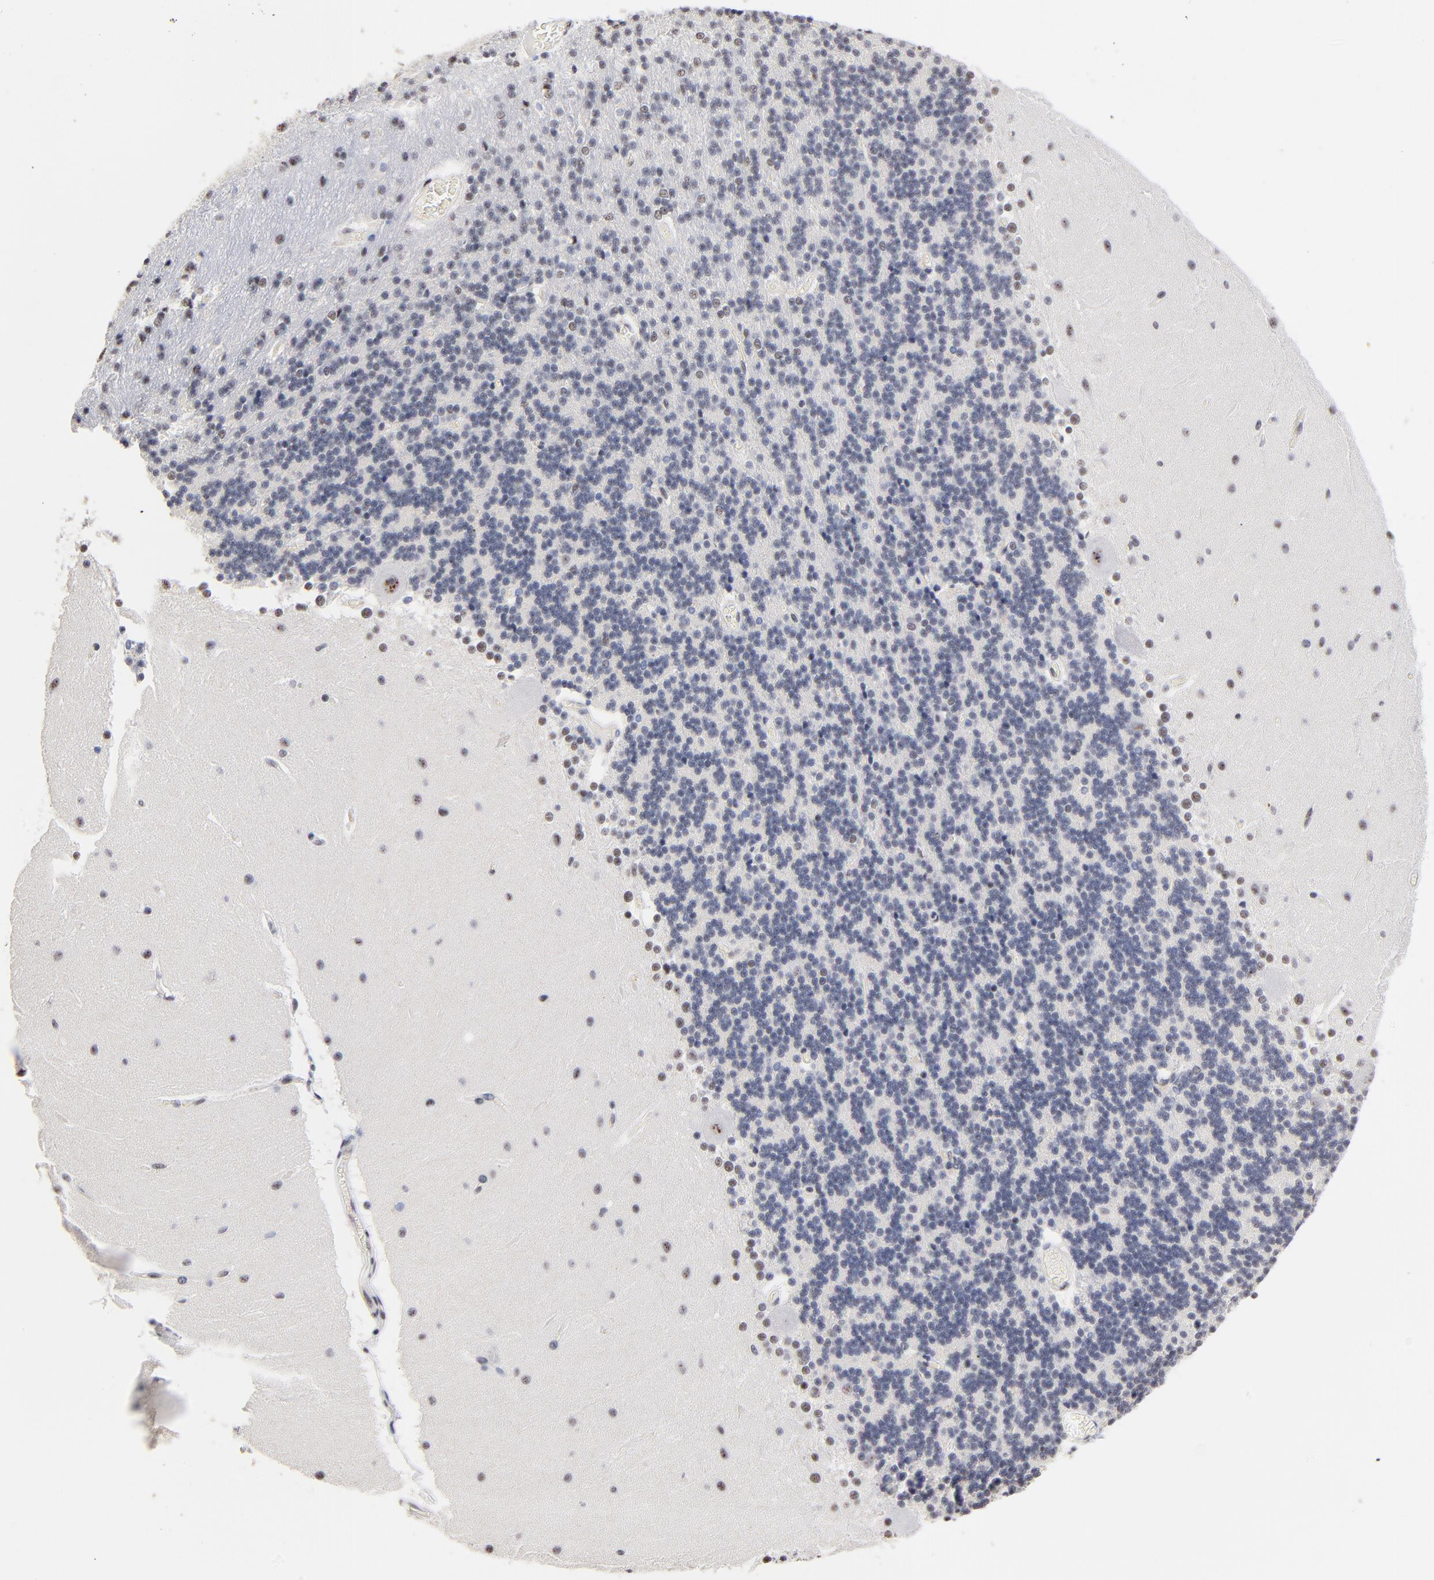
{"staining": {"intensity": "weak", "quantity": "<25%", "location": "nuclear"}, "tissue": "cerebellum", "cell_type": "Cells in granular layer", "image_type": "normal", "snomed": [{"axis": "morphology", "description": "Normal tissue, NOS"}, {"axis": "topography", "description": "Cerebellum"}], "caption": "Cells in granular layer are negative for brown protein staining in benign cerebellum. (DAB (3,3'-diaminobenzidine) immunohistochemistry (IHC) with hematoxylin counter stain).", "gene": "MBD4", "patient": {"sex": "female", "age": 54}}